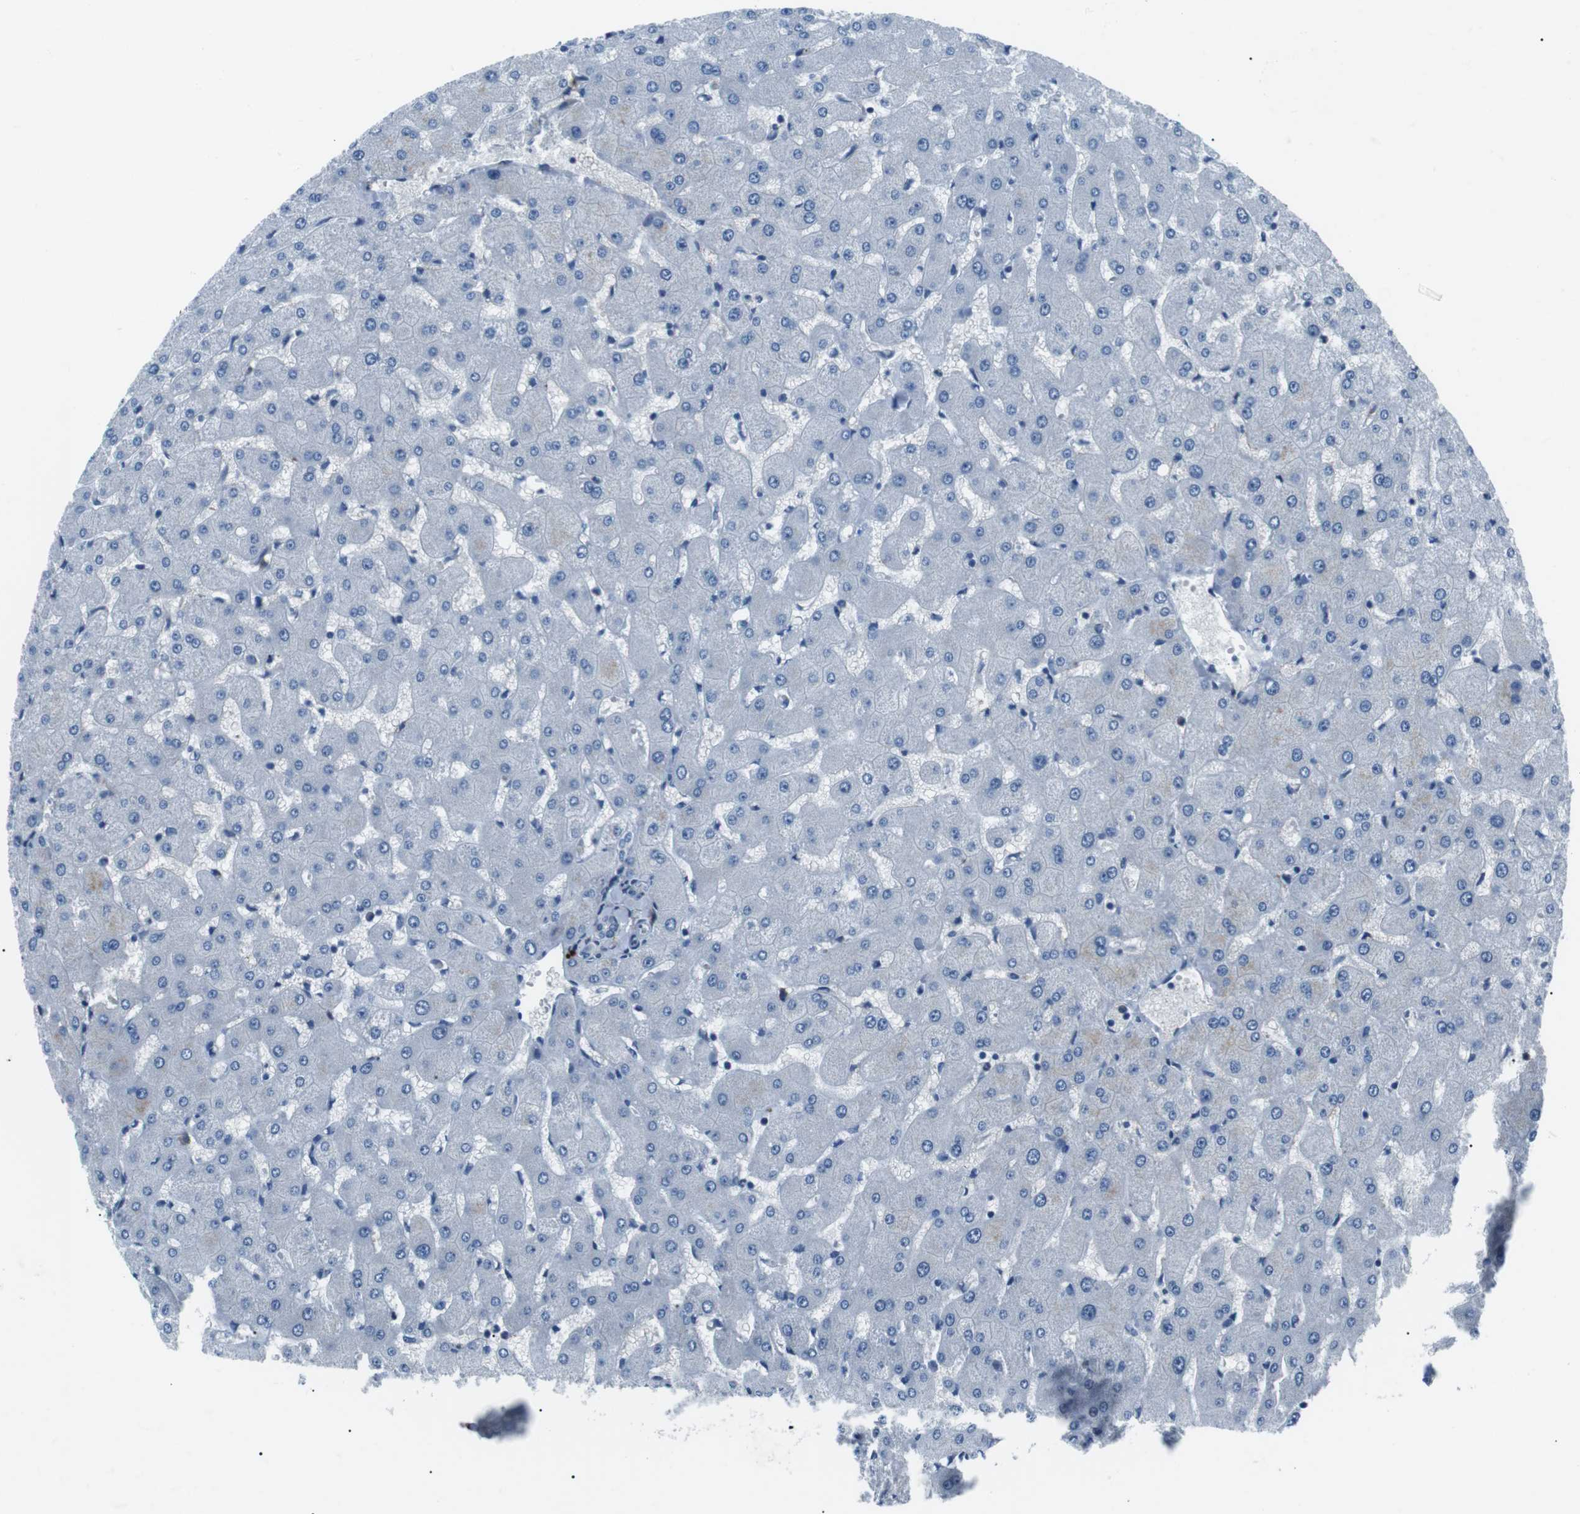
{"staining": {"intensity": "negative", "quantity": "none", "location": "none"}, "tissue": "liver", "cell_type": "Cholangiocytes", "image_type": "normal", "snomed": [{"axis": "morphology", "description": "Normal tissue, NOS"}, {"axis": "topography", "description": "Liver"}], "caption": "Cholangiocytes are negative for protein expression in benign human liver. (DAB (3,3'-diaminobenzidine) IHC with hematoxylin counter stain).", "gene": "CSF2RA", "patient": {"sex": "female", "age": 63}}